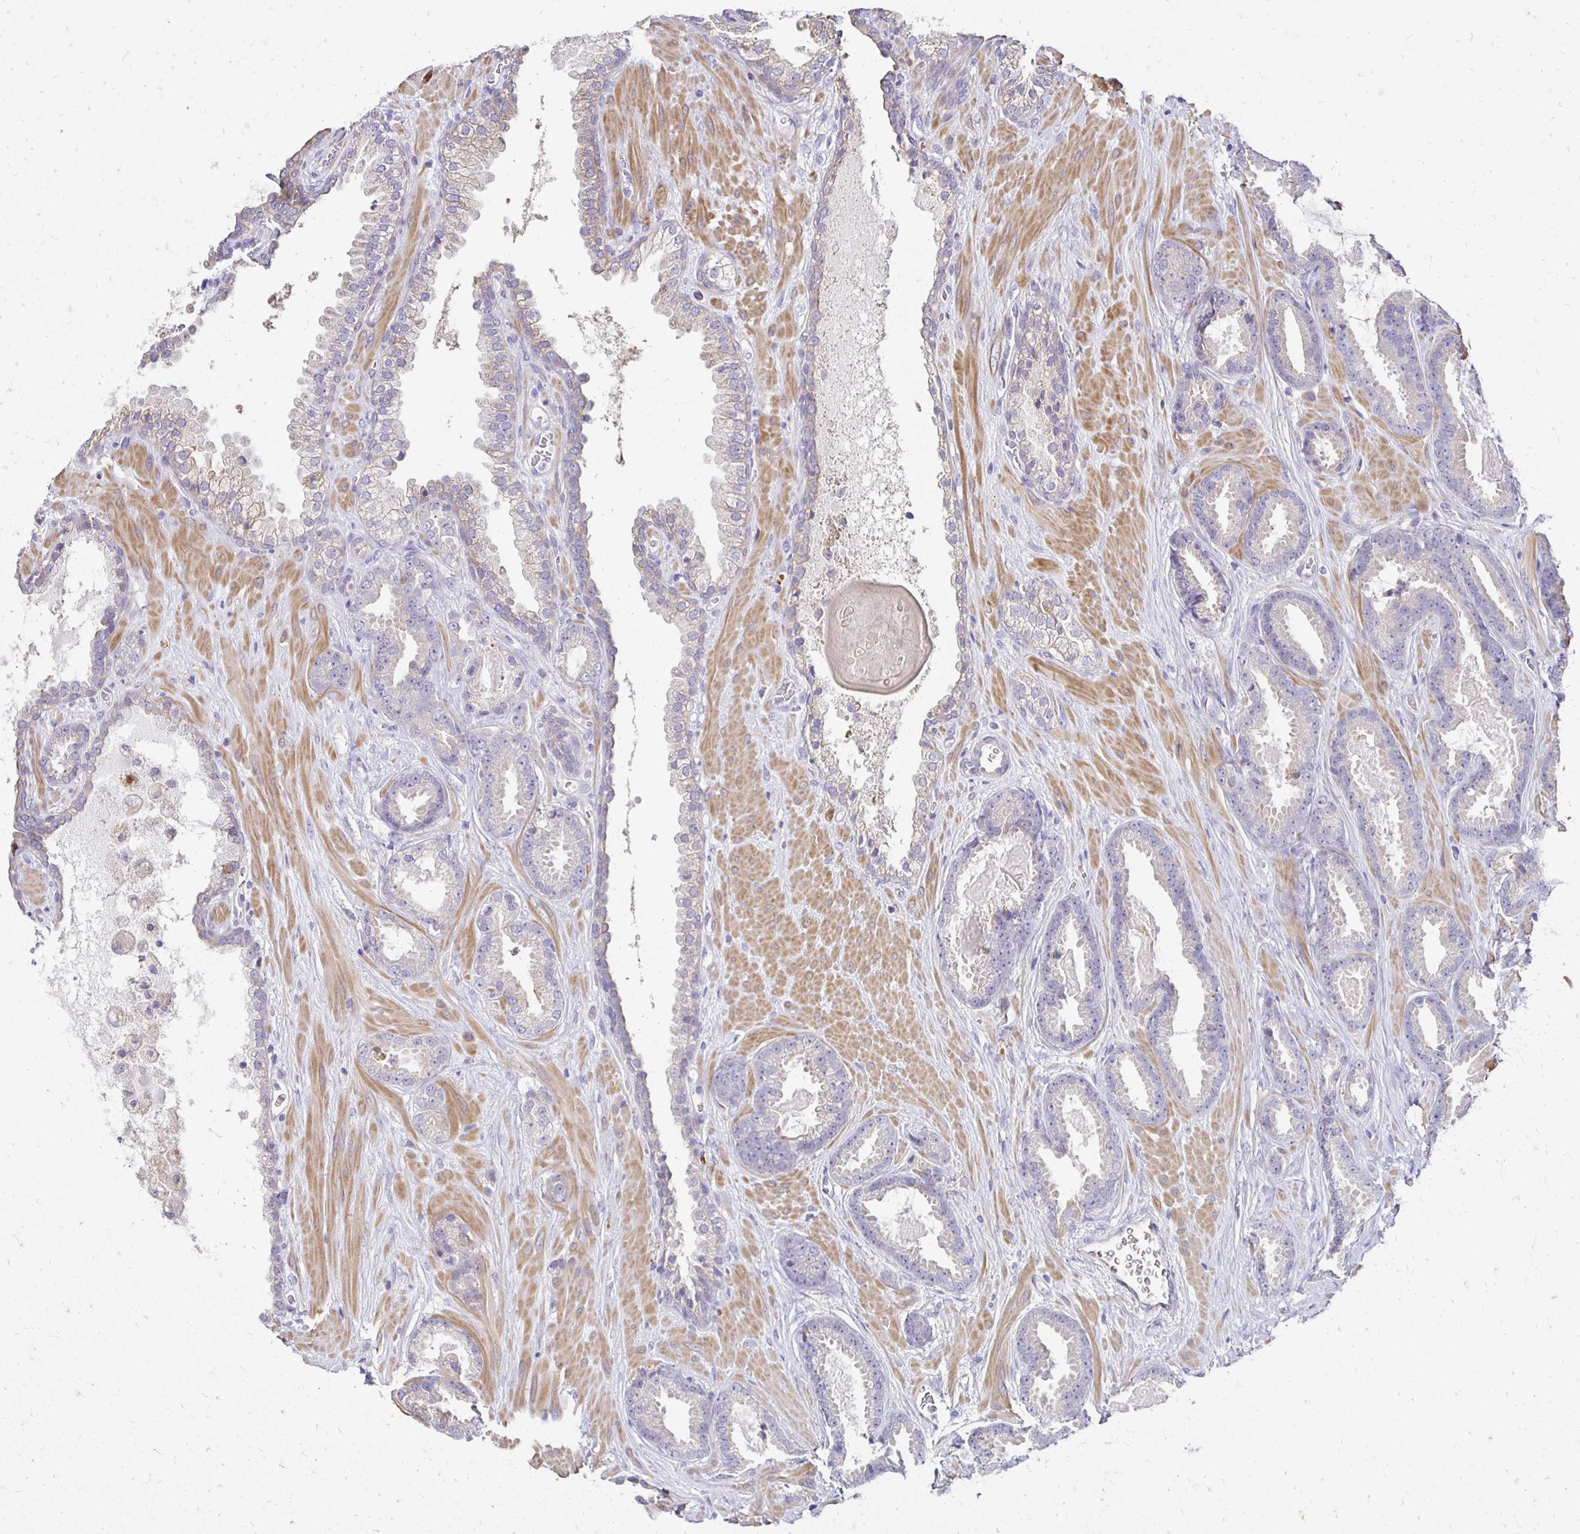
{"staining": {"intensity": "negative", "quantity": "none", "location": "none"}, "tissue": "prostate cancer", "cell_type": "Tumor cells", "image_type": "cancer", "snomed": [{"axis": "morphology", "description": "Adenocarcinoma, Low grade"}, {"axis": "topography", "description": "Prostate"}], "caption": "The IHC histopathology image has no significant positivity in tumor cells of prostate cancer tissue.", "gene": "AKAP6", "patient": {"sex": "male", "age": 62}}